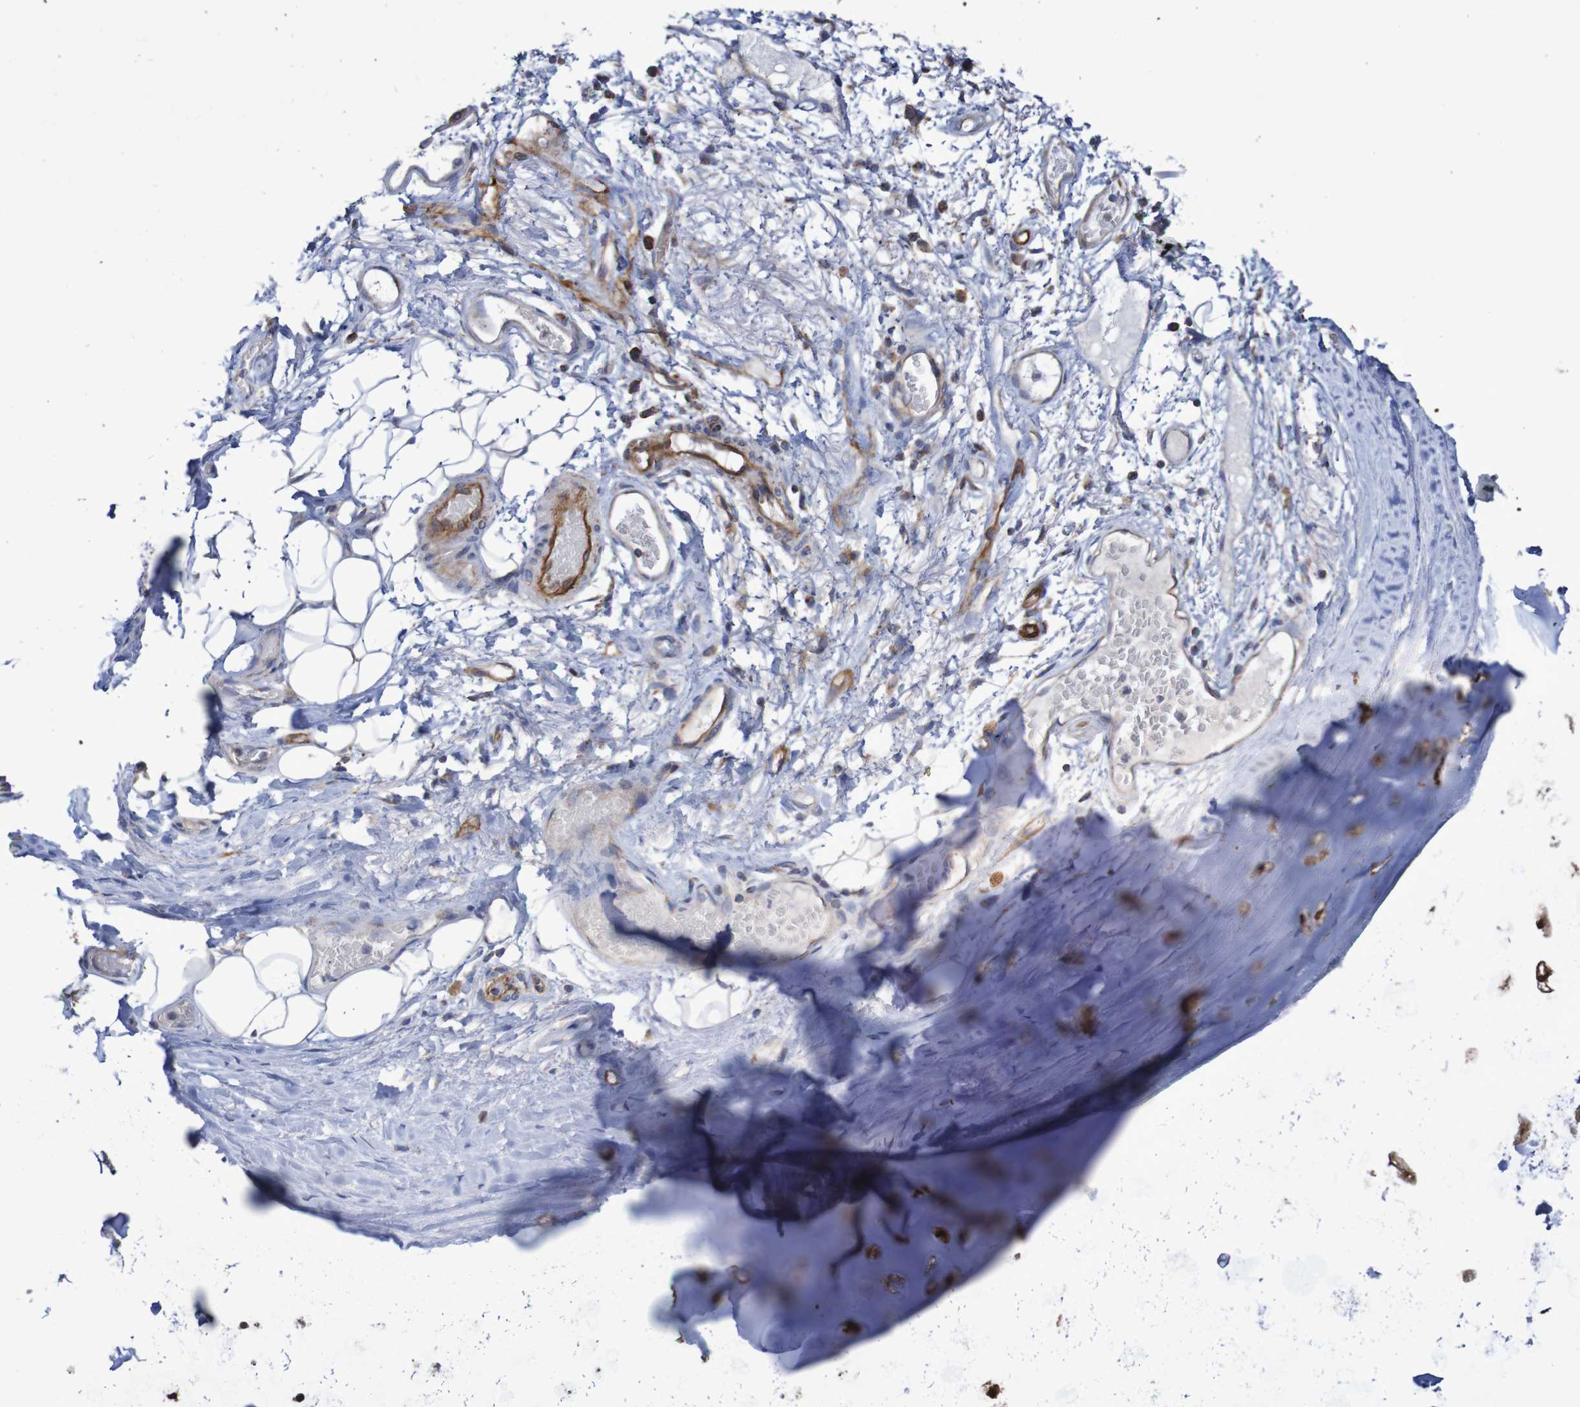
{"staining": {"intensity": "negative", "quantity": "none", "location": "none"}, "tissue": "adipose tissue", "cell_type": "Adipocytes", "image_type": "normal", "snomed": [{"axis": "morphology", "description": "Normal tissue, NOS"}, {"axis": "topography", "description": "Cartilage tissue"}, {"axis": "topography", "description": "Bronchus"}], "caption": "Human adipose tissue stained for a protein using immunohistochemistry (IHC) exhibits no expression in adipocytes.", "gene": "MMEL1", "patient": {"sex": "female", "age": 73}}